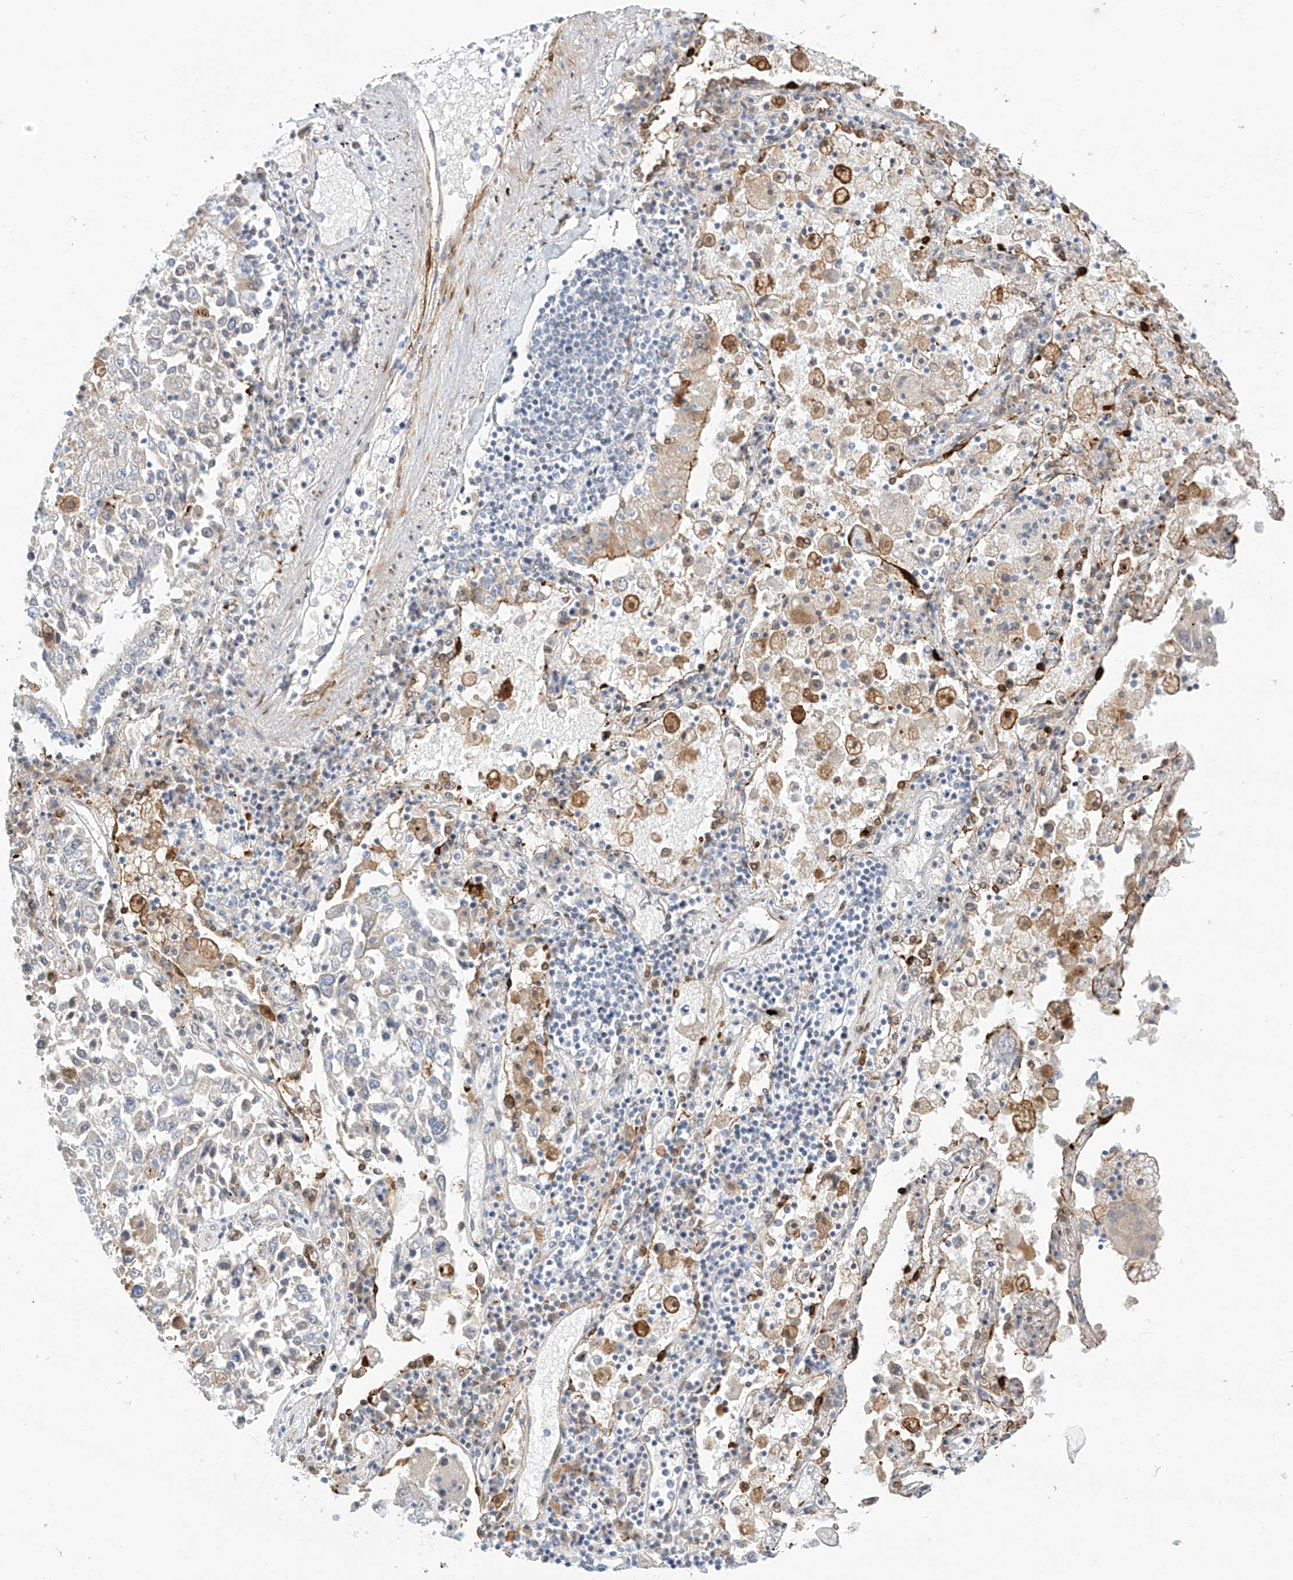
{"staining": {"intensity": "negative", "quantity": "none", "location": "none"}, "tissue": "lung cancer", "cell_type": "Tumor cells", "image_type": "cancer", "snomed": [{"axis": "morphology", "description": "Squamous cell carcinoma, NOS"}, {"axis": "topography", "description": "Lung"}], "caption": "IHC histopathology image of neoplastic tissue: squamous cell carcinoma (lung) stained with DAB (3,3'-diaminobenzidine) shows no significant protein staining in tumor cells.", "gene": "PCYOX1", "patient": {"sex": "male", "age": 65}}